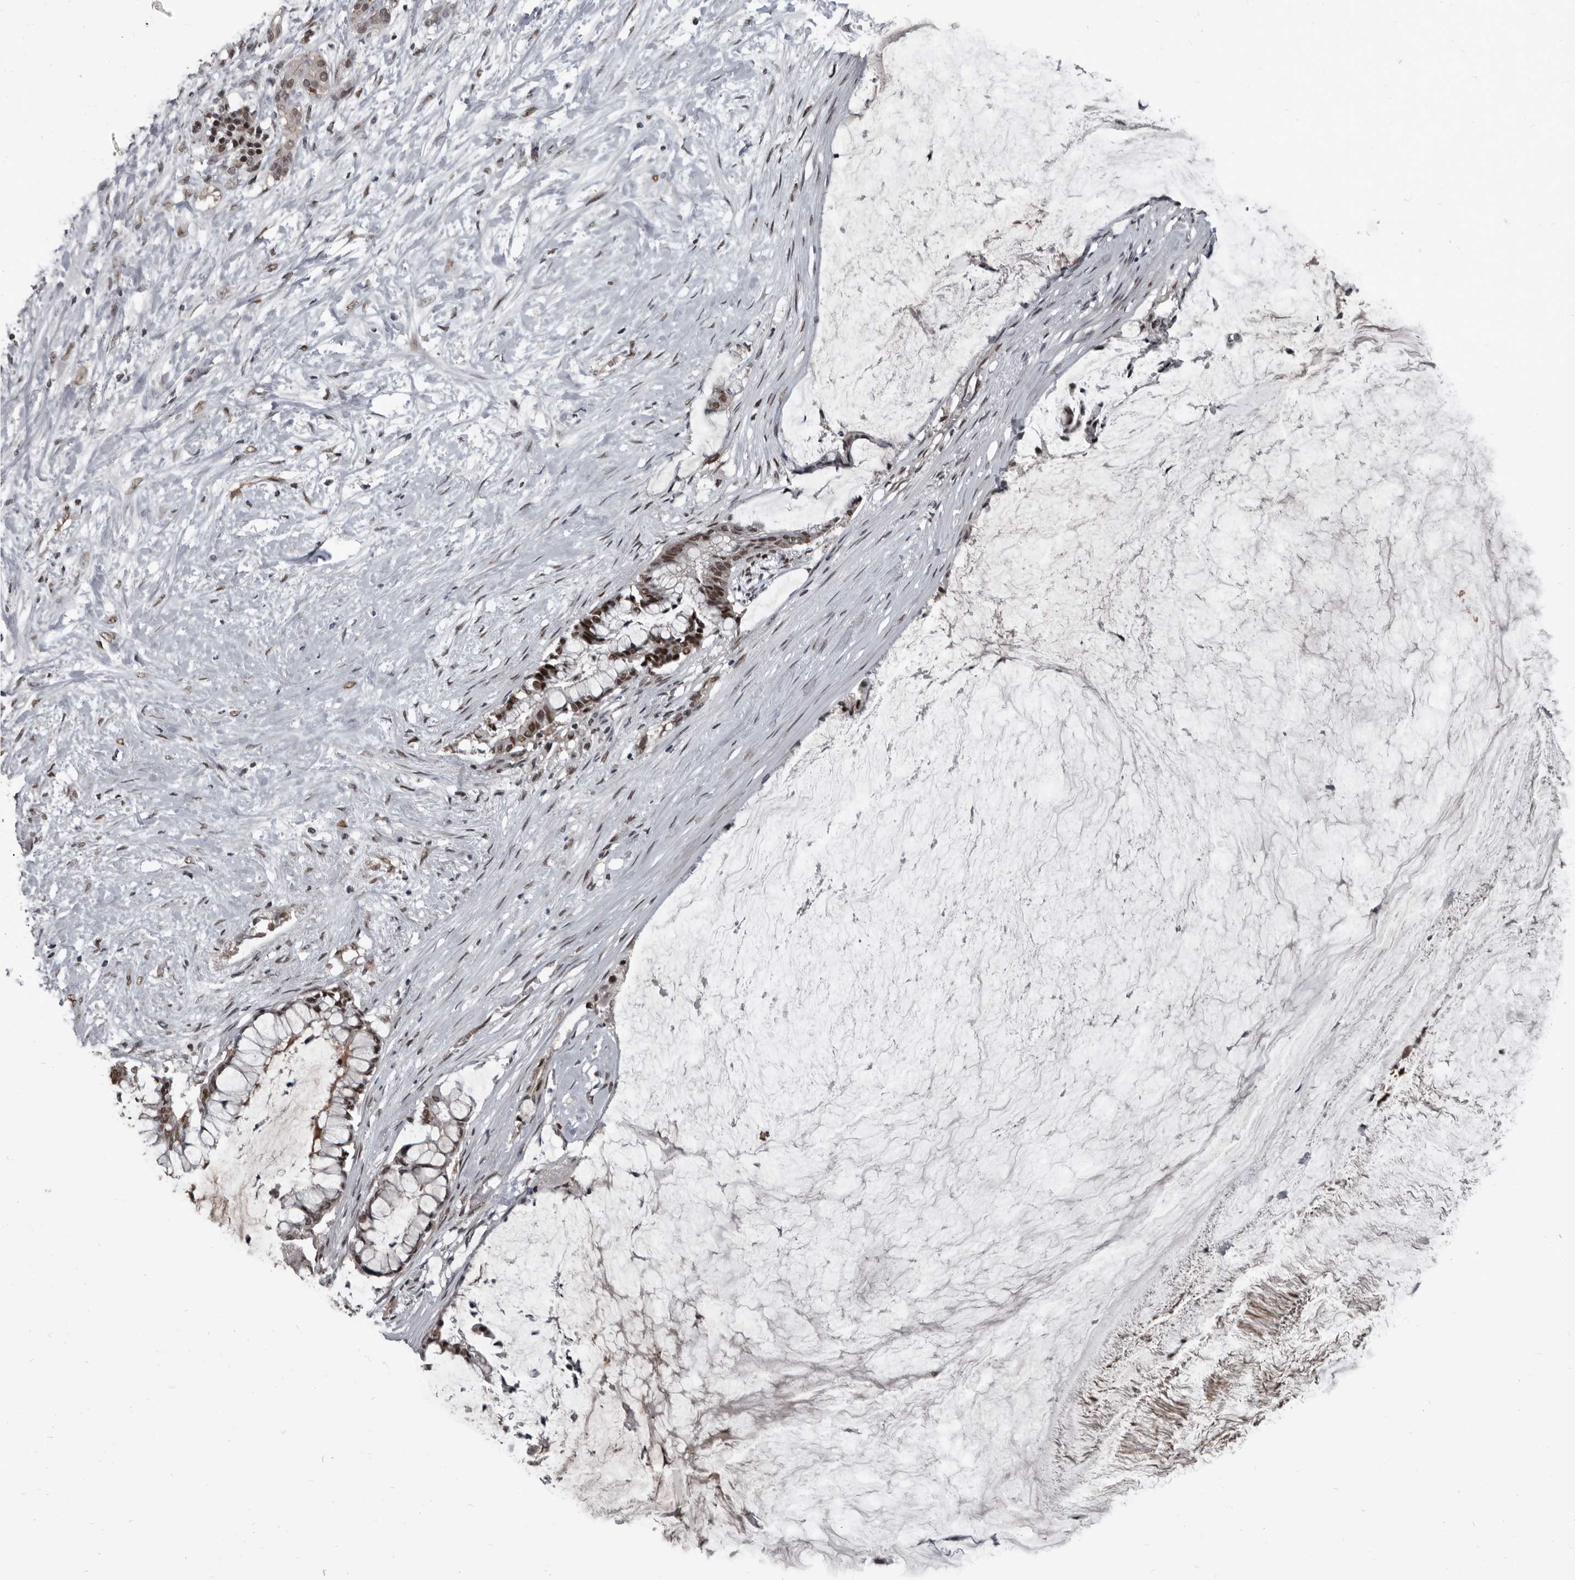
{"staining": {"intensity": "strong", "quantity": ">75%", "location": "nuclear"}, "tissue": "pancreatic cancer", "cell_type": "Tumor cells", "image_type": "cancer", "snomed": [{"axis": "morphology", "description": "Adenocarcinoma, NOS"}, {"axis": "topography", "description": "Pancreas"}], "caption": "Immunohistochemical staining of human pancreatic adenocarcinoma demonstrates high levels of strong nuclear expression in about >75% of tumor cells.", "gene": "CHD1L", "patient": {"sex": "male", "age": 41}}